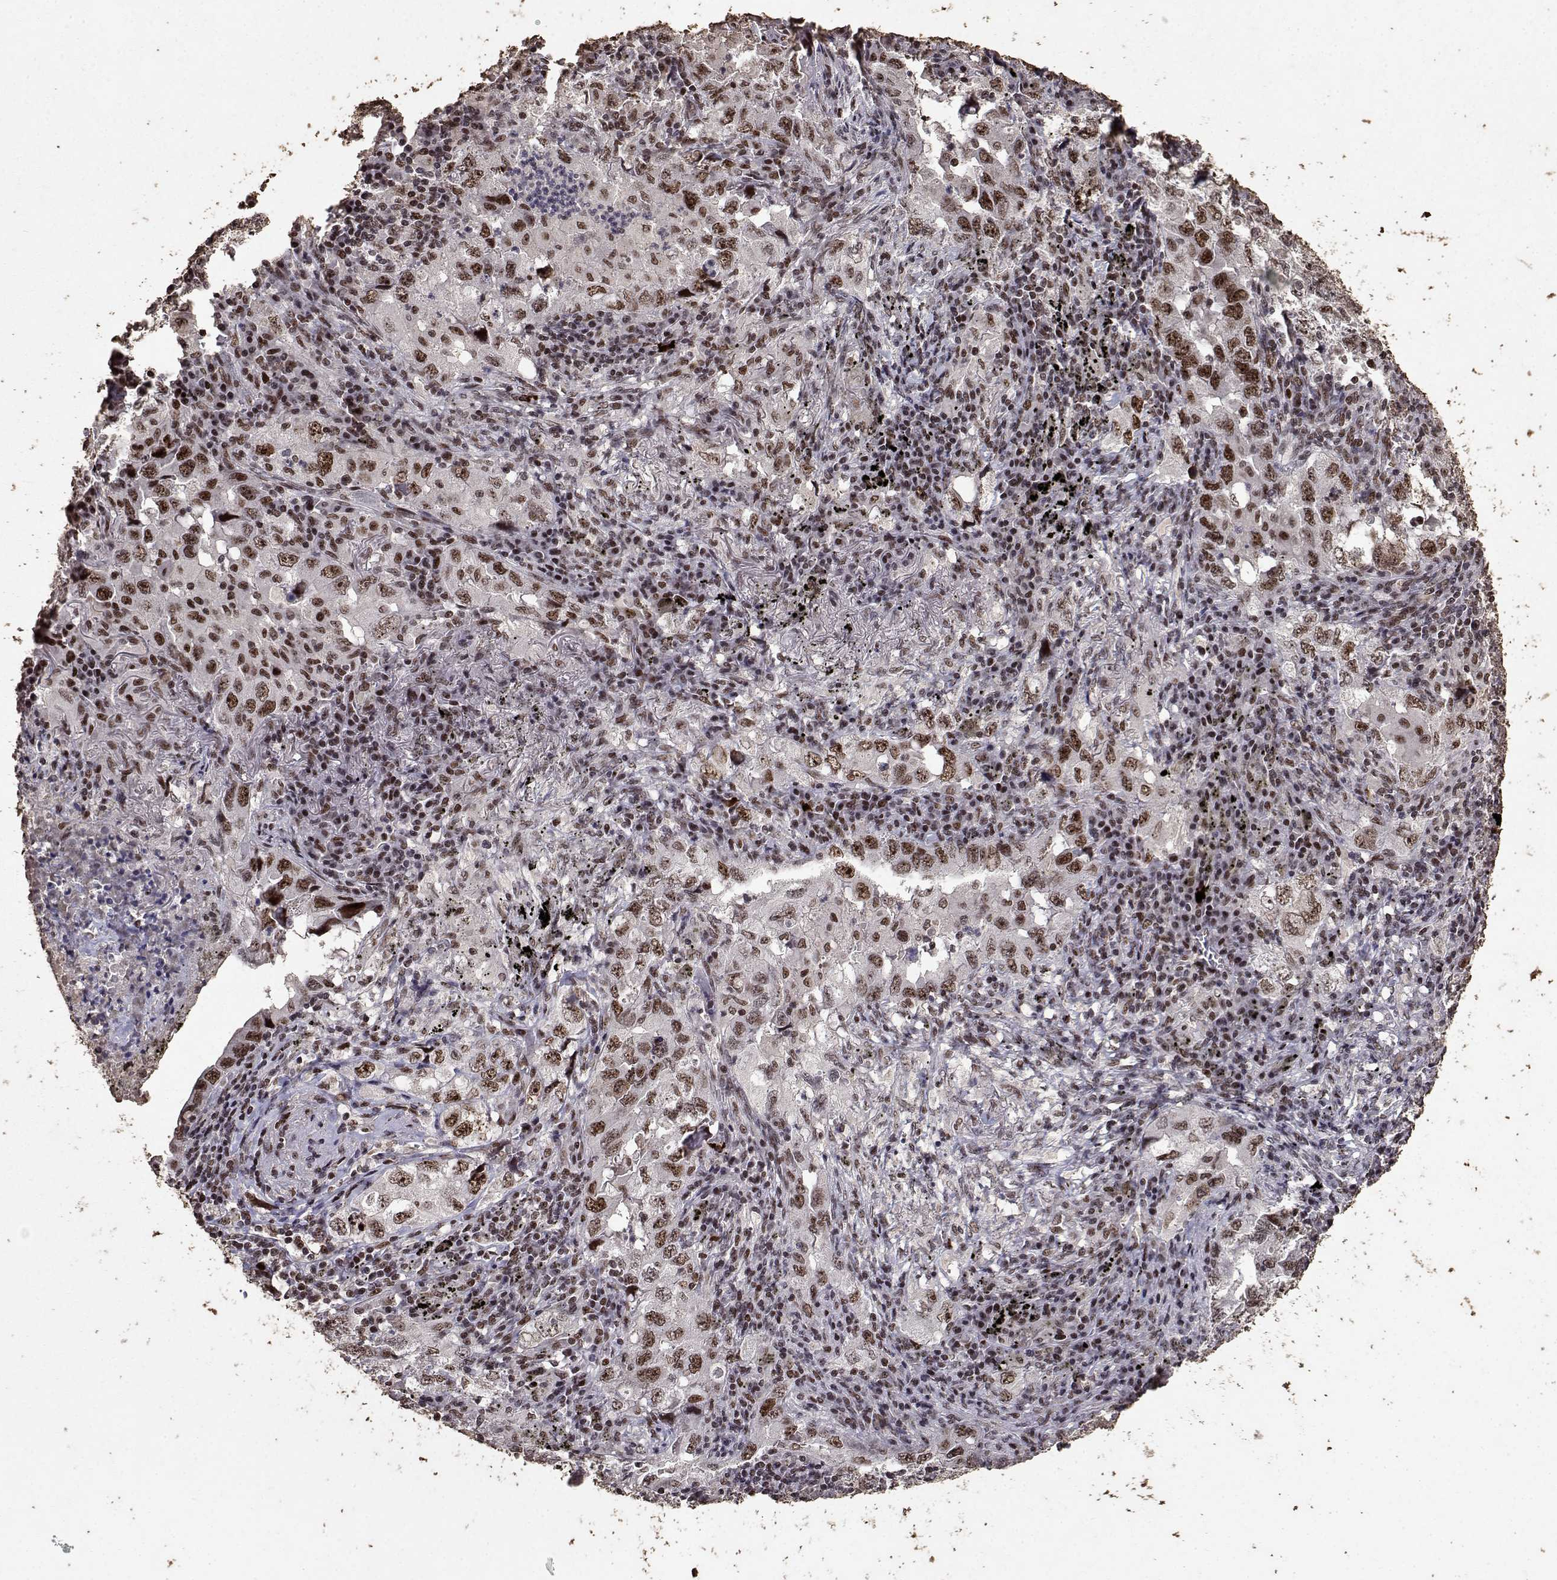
{"staining": {"intensity": "moderate", "quantity": ">75%", "location": "nuclear"}, "tissue": "lung cancer", "cell_type": "Tumor cells", "image_type": "cancer", "snomed": [{"axis": "morphology", "description": "Adenocarcinoma, NOS"}, {"axis": "topography", "description": "Lung"}], "caption": "A high-resolution histopathology image shows IHC staining of lung cancer, which shows moderate nuclear expression in approximately >75% of tumor cells.", "gene": "TOE1", "patient": {"sex": "female", "age": 57}}